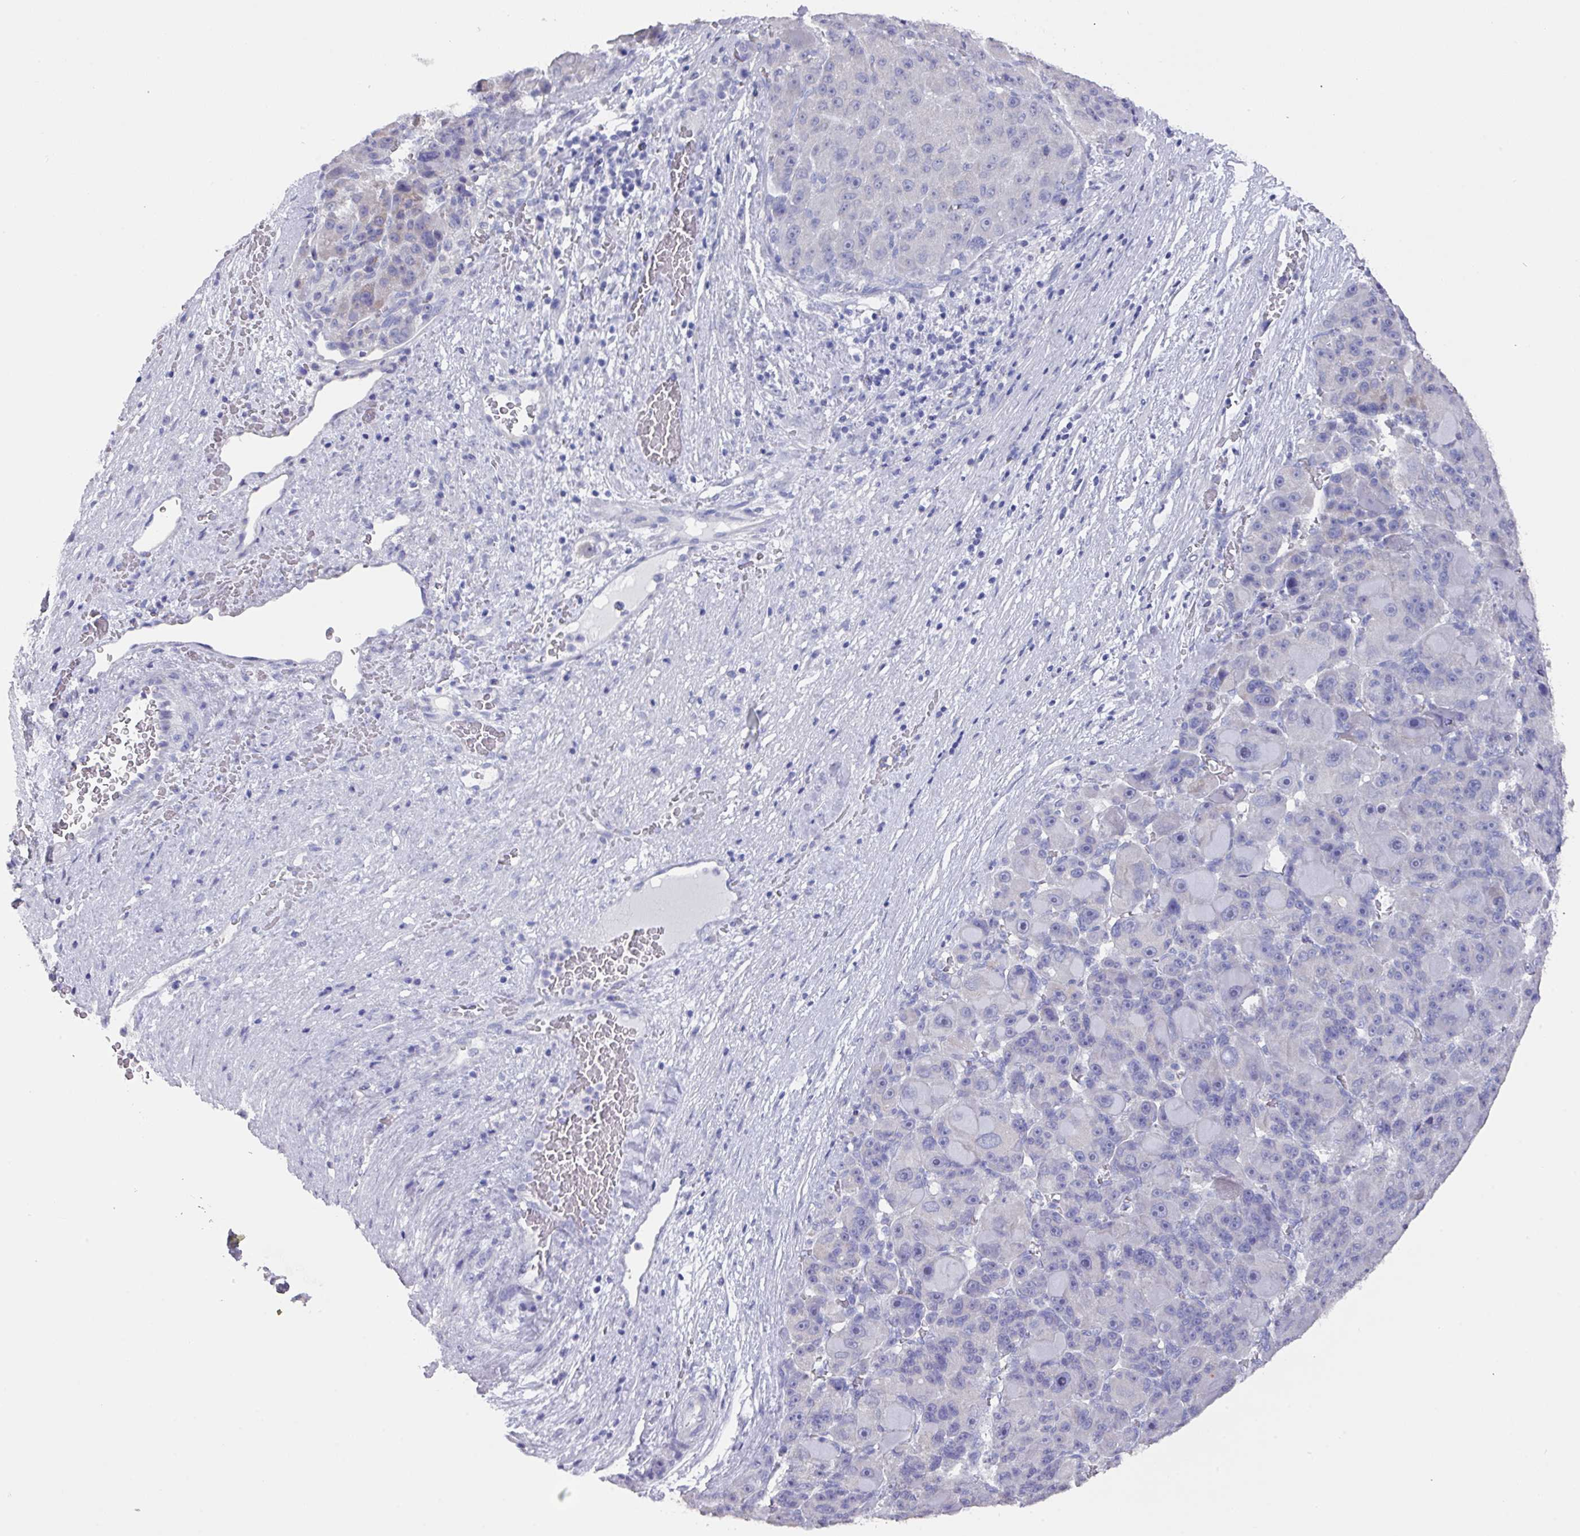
{"staining": {"intensity": "negative", "quantity": "none", "location": "none"}, "tissue": "liver cancer", "cell_type": "Tumor cells", "image_type": "cancer", "snomed": [{"axis": "morphology", "description": "Carcinoma, Hepatocellular, NOS"}, {"axis": "topography", "description": "Liver"}], "caption": "Tumor cells show no significant protein positivity in hepatocellular carcinoma (liver).", "gene": "DAZL", "patient": {"sex": "male", "age": 76}}